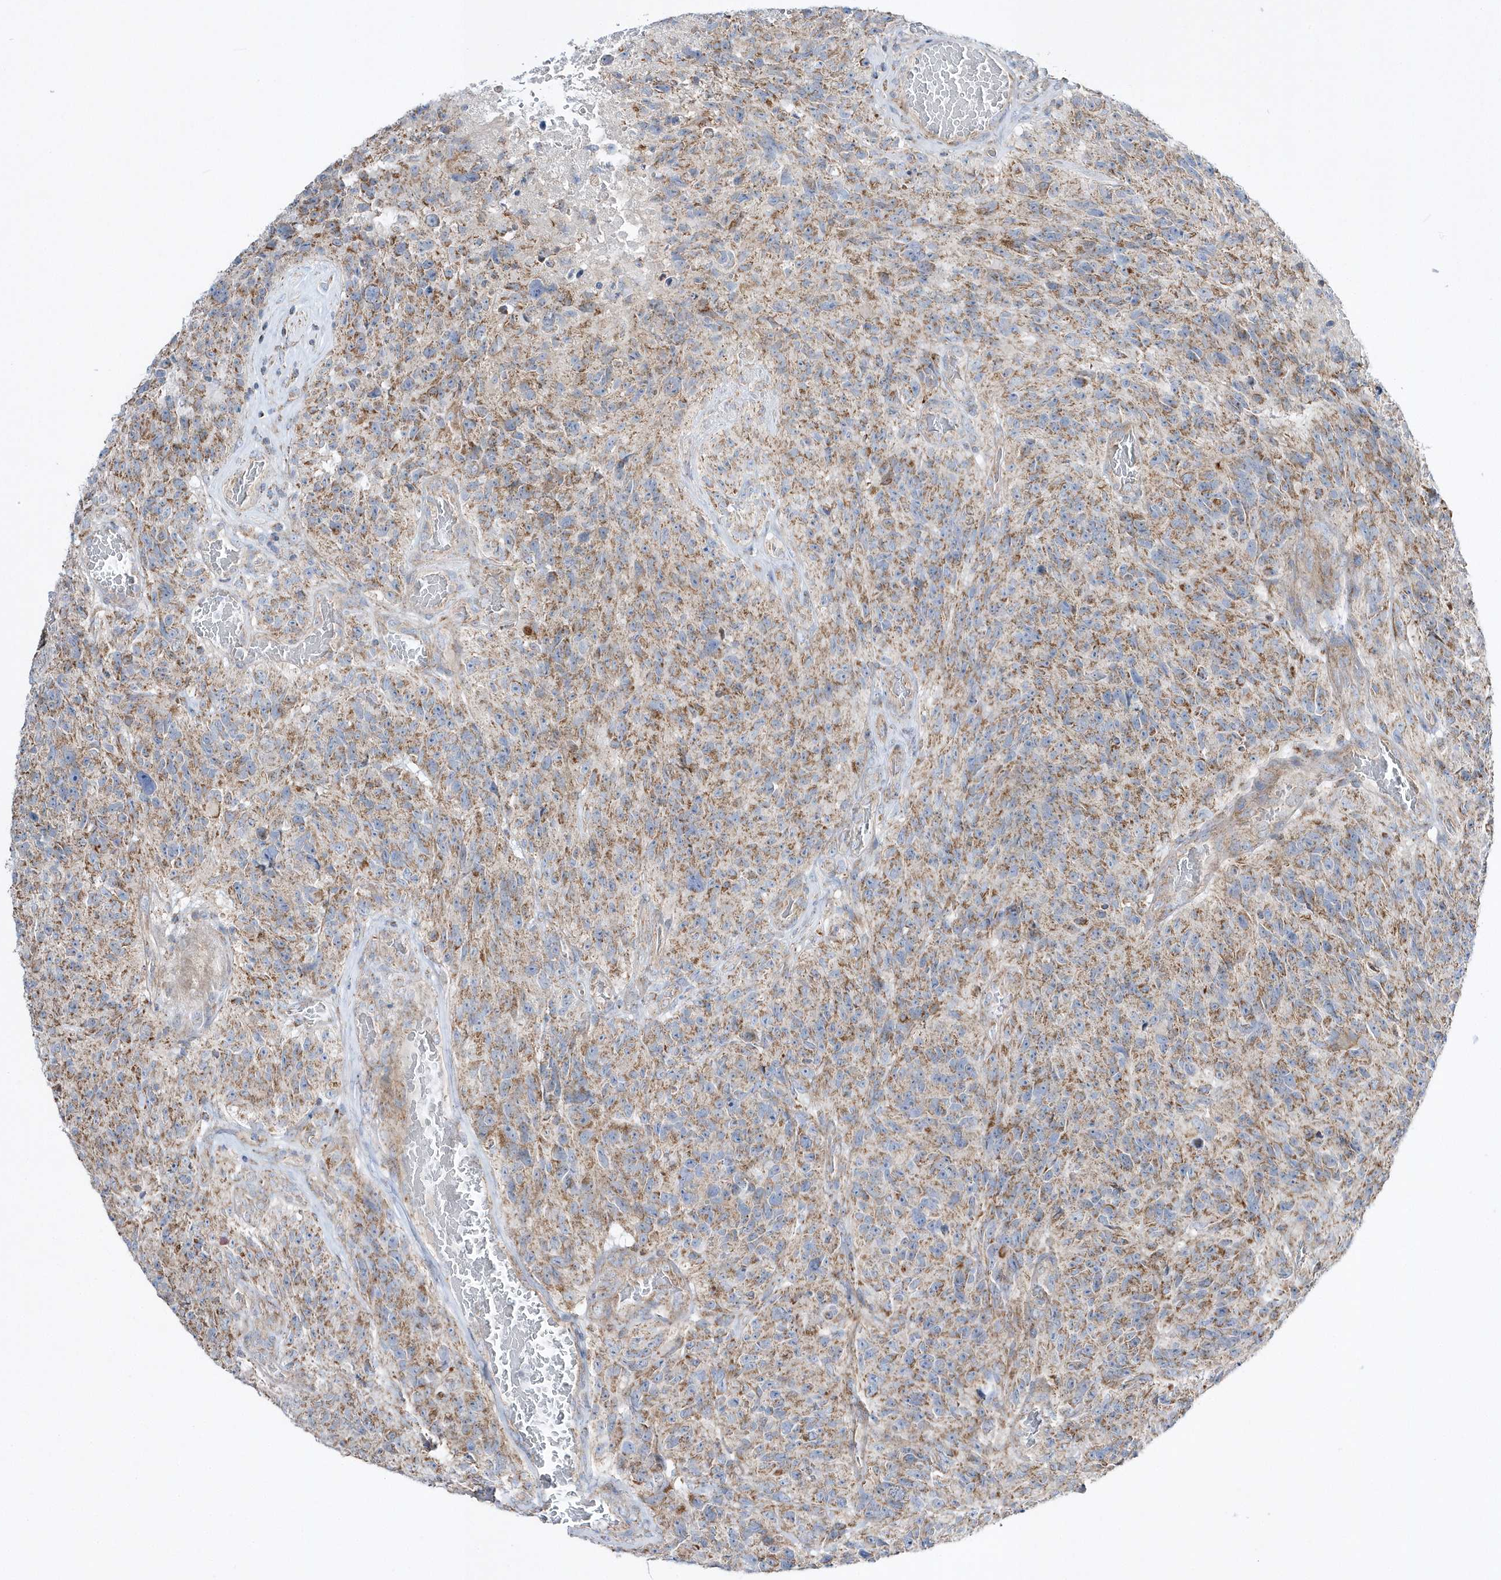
{"staining": {"intensity": "moderate", "quantity": ">75%", "location": "cytoplasmic/membranous"}, "tissue": "glioma", "cell_type": "Tumor cells", "image_type": "cancer", "snomed": [{"axis": "morphology", "description": "Glioma, malignant, High grade"}, {"axis": "topography", "description": "Brain"}], "caption": "A micrograph of human glioma stained for a protein exhibits moderate cytoplasmic/membranous brown staining in tumor cells.", "gene": "OPA1", "patient": {"sex": "male", "age": 69}}